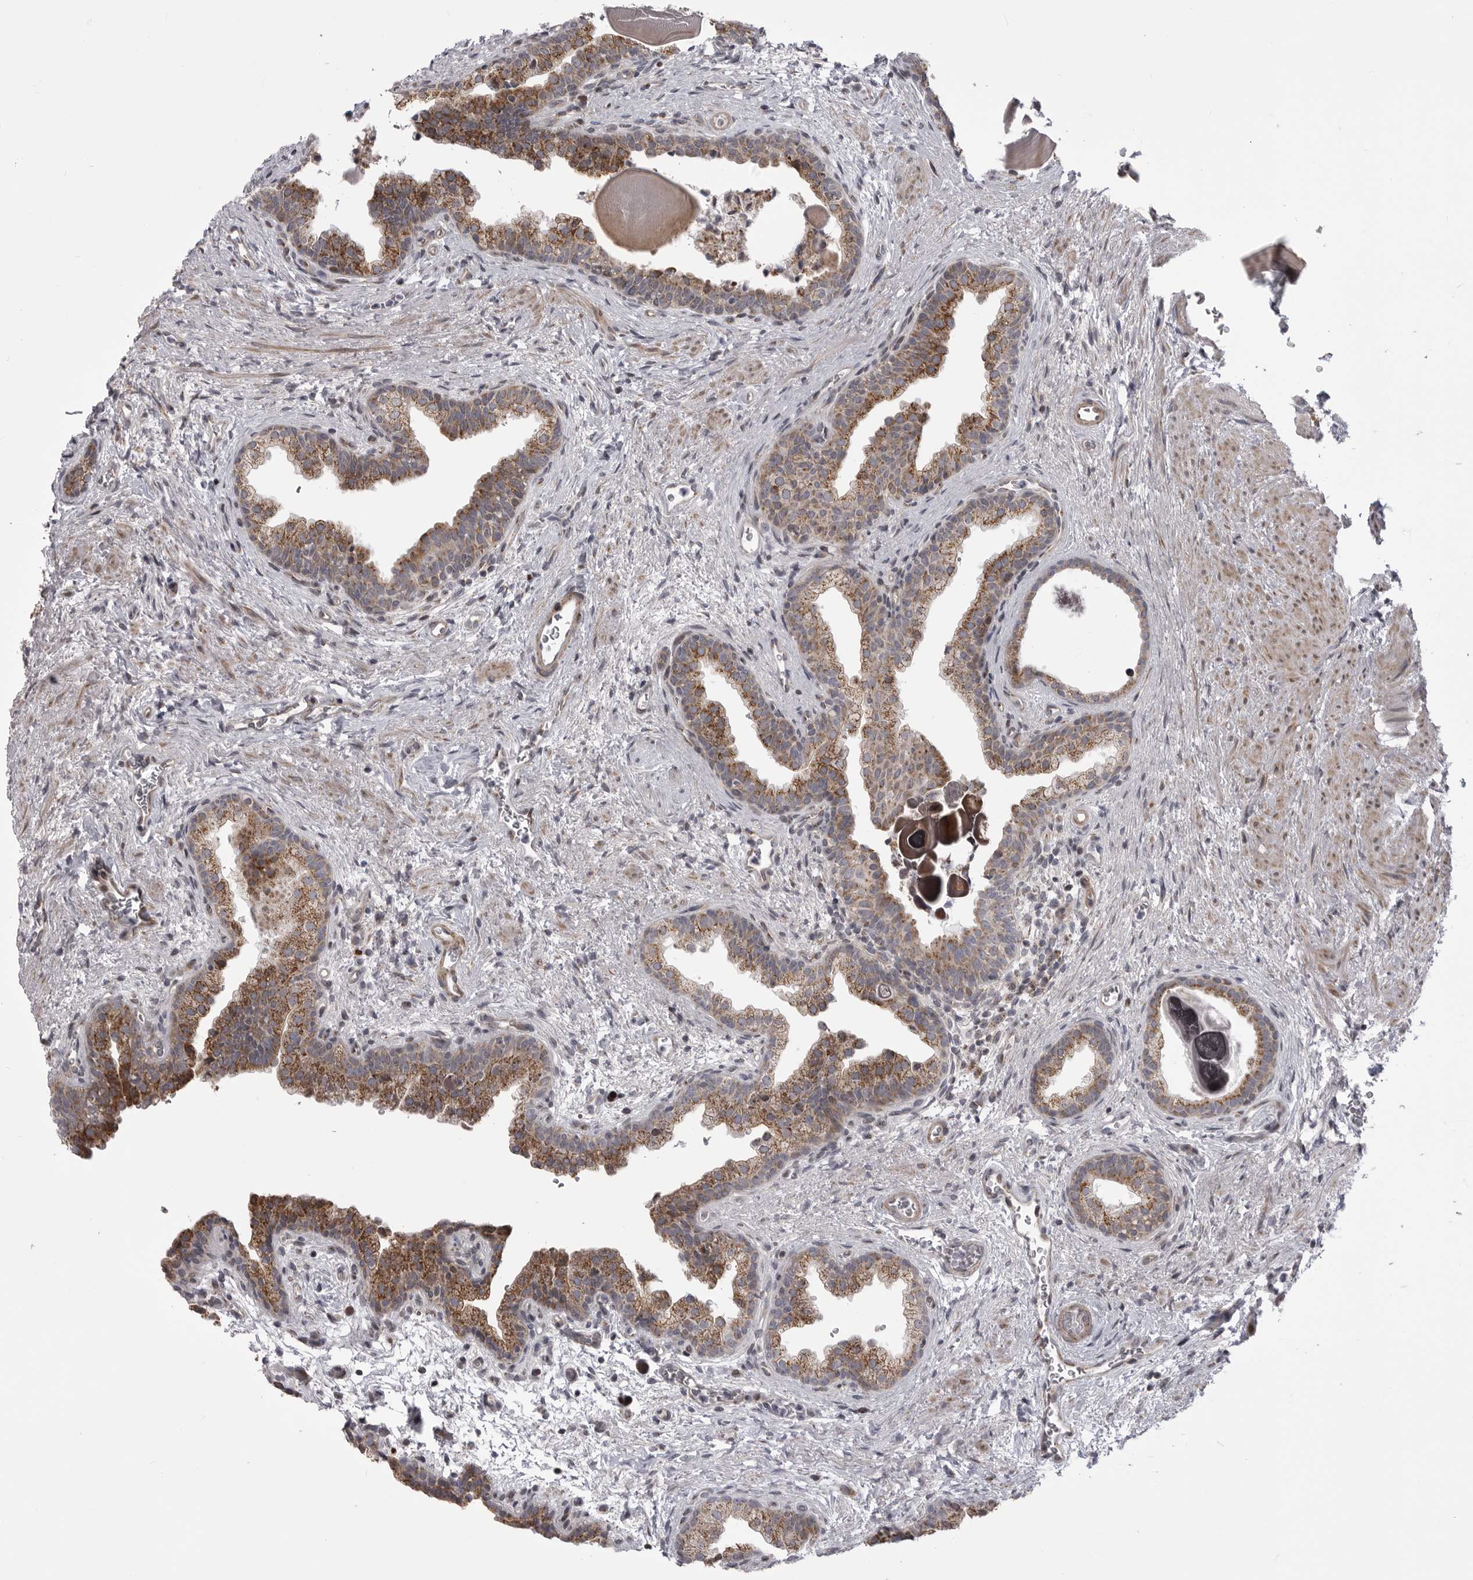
{"staining": {"intensity": "moderate", "quantity": ">75%", "location": "cytoplasmic/membranous"}, "tissue": "prostate", "cell_type": "Glandular cells", "image_type": "normal", "snomed": [{"axis": "morphology", "description": "Normal tissue, NOS"}, {"axis": "topography", "description": "Prostate"}], "caption": "Human prostate stained with a brown dye exhibits moderate cytoplasmic/membranous positive positivity in about >75% of glandular cells.", "gene": "TMPRSS11F", "patient": {"sex": "male", "age": 48}}